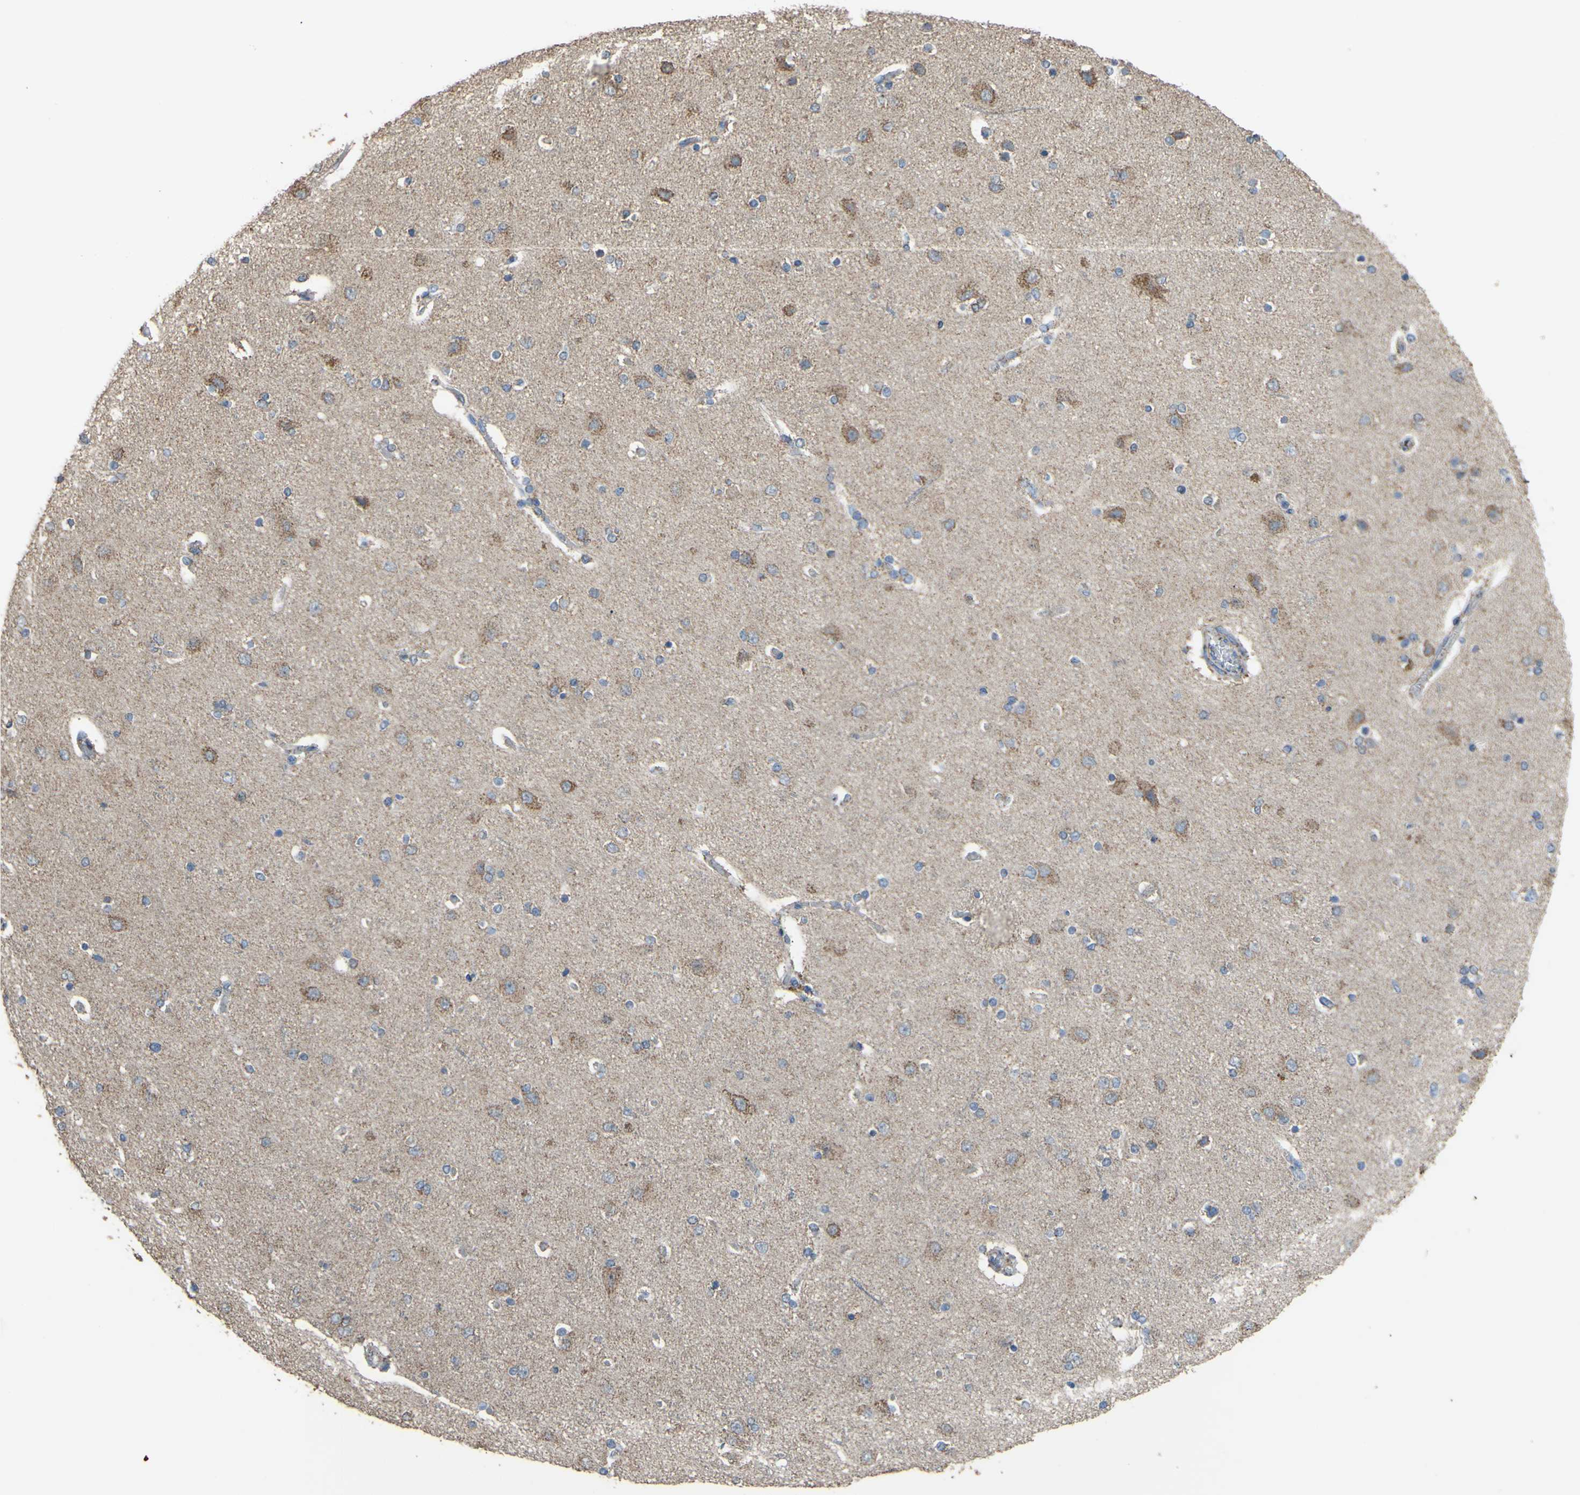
{"staining": {"intensity": "weak", "quantity": "25%-75%", "location": "cytoplasmic/membranous"}, "tissue": "cerebral cortex", "cell_type": "Endothelial cells", "image_type": "normal", "snomed": [{"axis": "morphology", "description": "Normal tissue, NOS"}, {"axis": "topography", "description": "Cerebral cortex"}], "caption": "Immunohistochemistry (DAB (3,3'-diaminobenzidine)) staining of benign human cerebral cortex reveals weak cytoplasmic/membranous protein staining in about 25%-75% of endothelial cells.", "gene": "CMKLR2", "patient": {"sex": "female", "age": 54}}